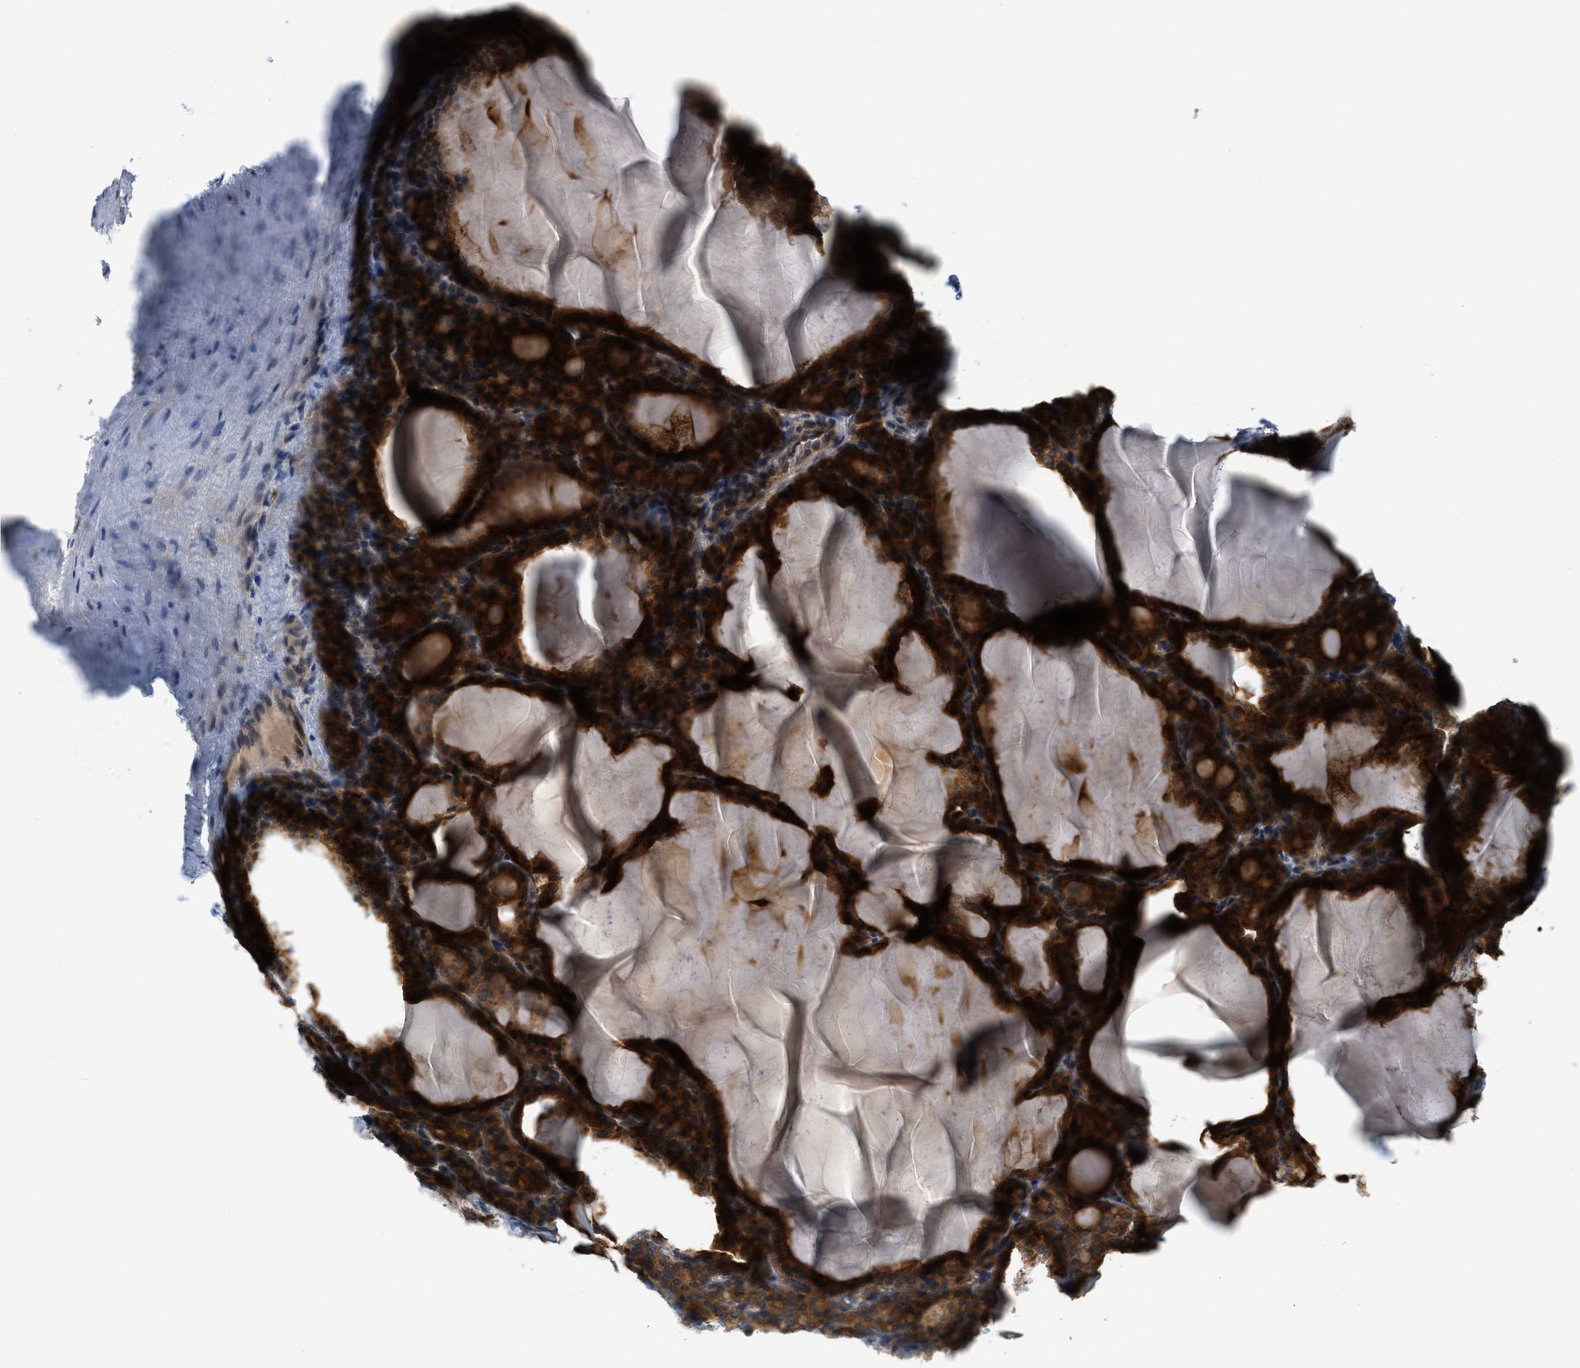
{"staining": {"intensity": "strong", "quantity": ">75%", "location": "cytoplasmic/membranous,nuclear"}, "tissue": "thyroid gland", "cell_type": "Glandular cells", "image_type": "normal", "snomed": [{"axis": "morphology", "description": "Normal tissue, NOS"}, {"axis": "topography", "description": "Thyroid gland"}], "caption": "Benign thyroid gland reveals strong cytoplasmic/membranous,nuclear staining in about >75% of glandular cells, visualized by immunohistochemistry. (Brightfield microscopy of DAB IHC at high magnification).", "gene": "SIGMAR1", "patient": {"sex": "female", "age": 28}}